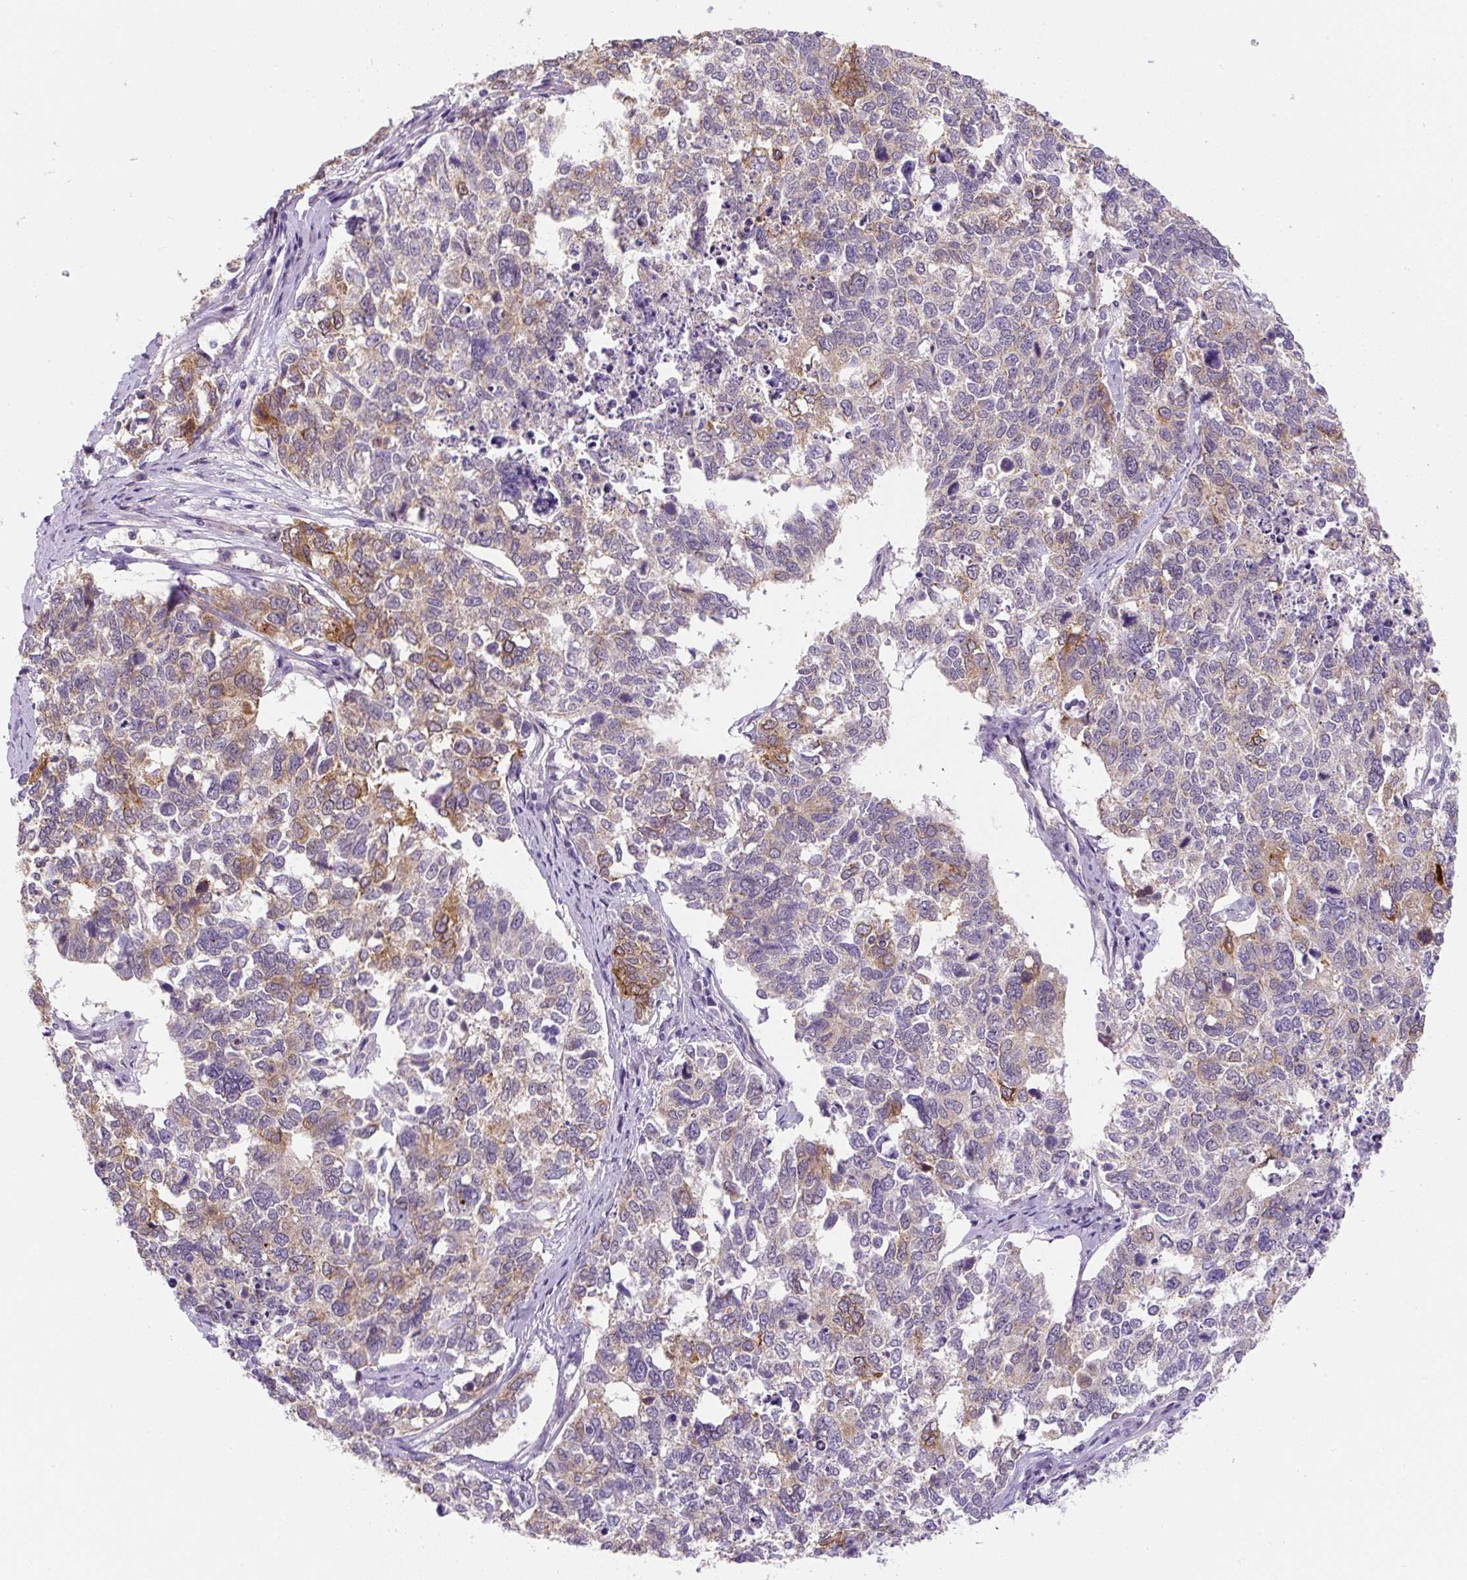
{"staining": {"intensity": "strong", "quantity": "<25%", "location": "cytoplasmic/membranous"}, "tissue": "cervical cancer", "cell_type": "Tumor cells", "image_type": "cancer", "snomed": [{"axis": "morphology", "description": "Squamous cell carcinoma, NOS"}, {"axis": "topography", "description": "Cervix"}], "caption": "Immunohistochemical staining of cervical cancer demonstrates medium levels of strong cytoplasmic/membranous staining in approximately <25% of tumor cells. The protein is stained brown, and the nuclei are stained in blue (DAB (3,3'-diaminobenzidine) IHC with brightfield microscopy, high magnification).", "gene": "PLA2G4A", "patient": {"sex": "female", "age": 63}}